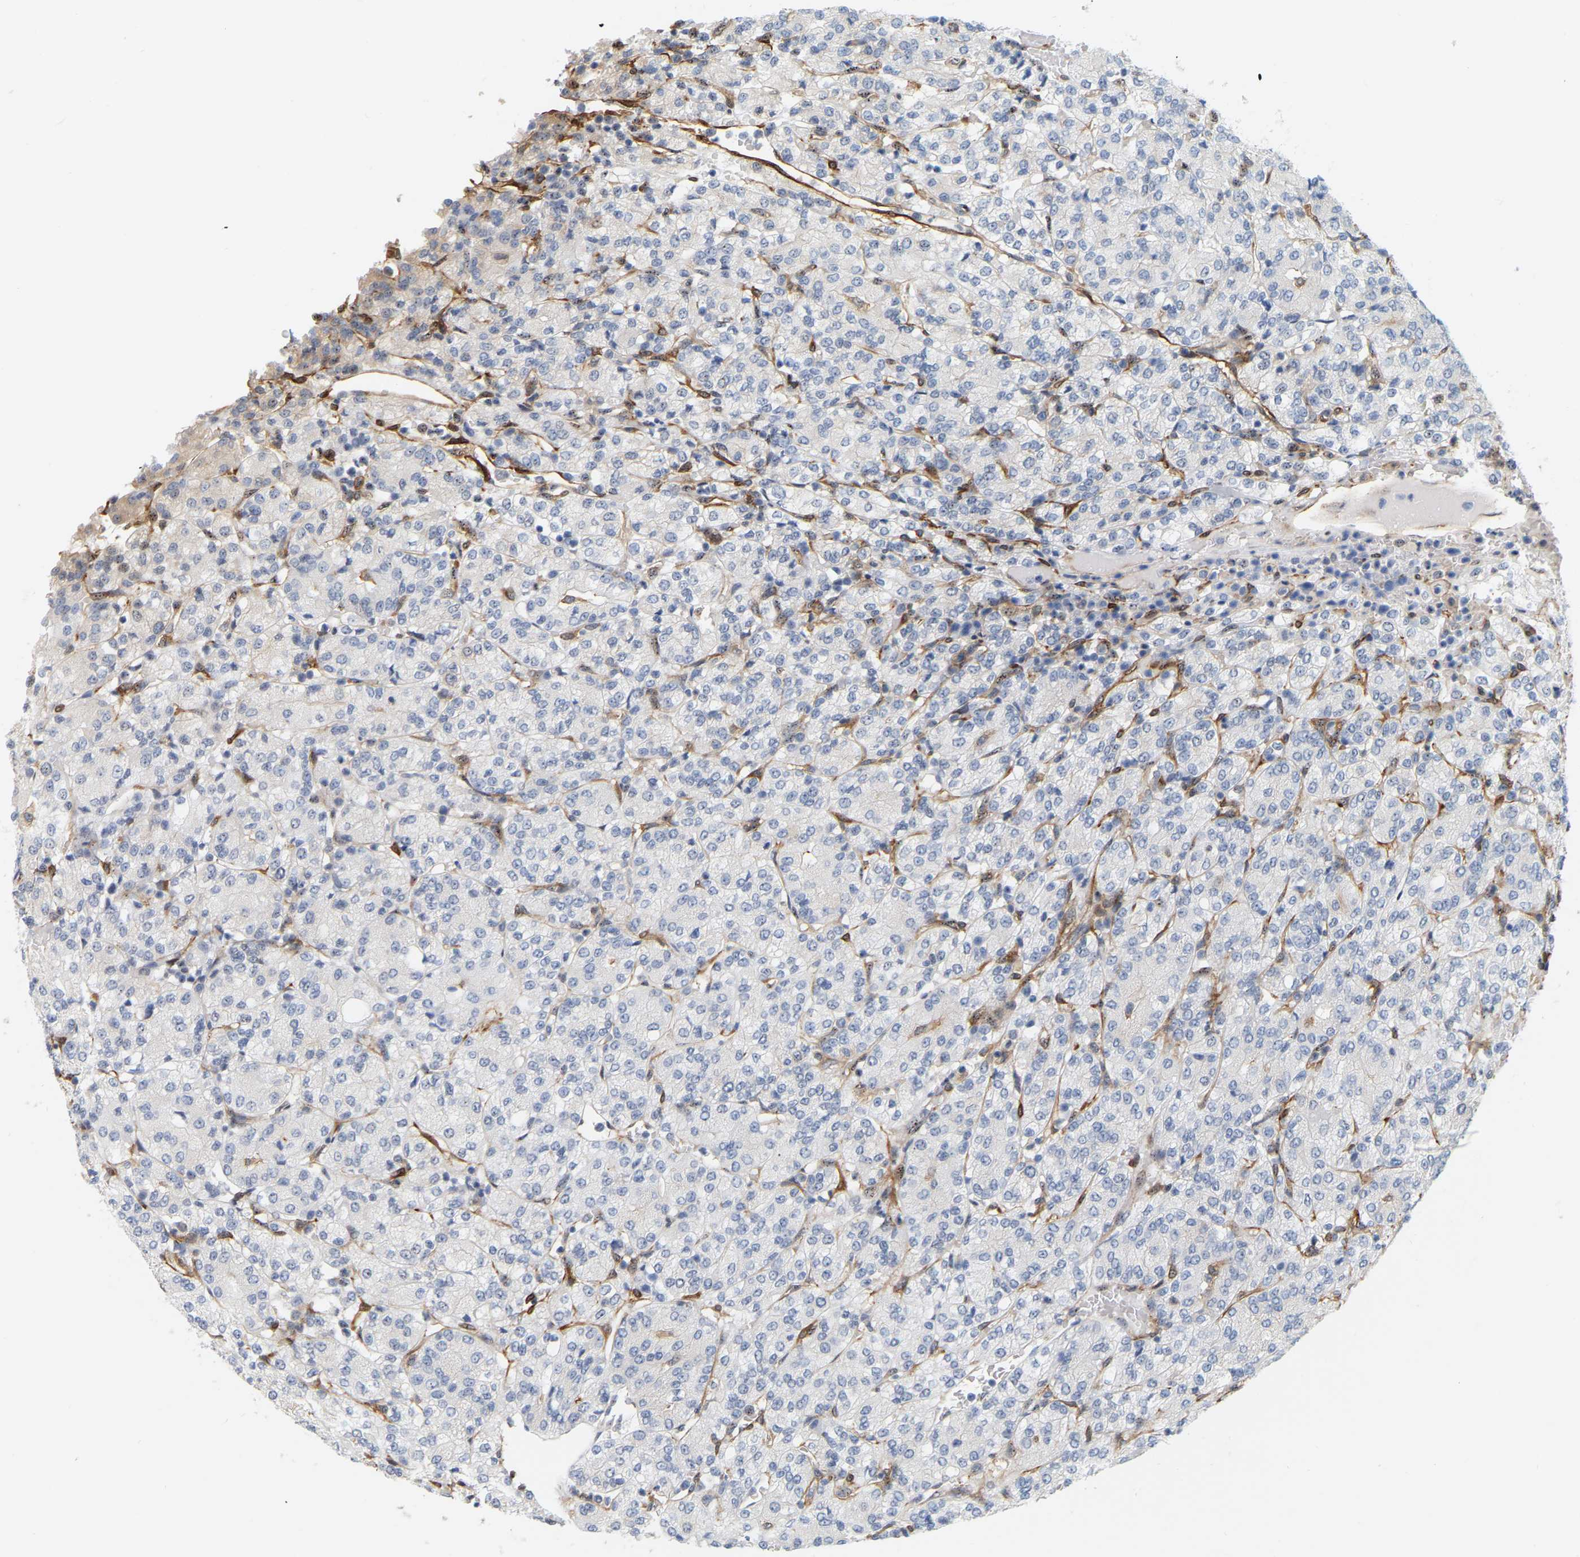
{"staining": {"intensity": "negative", "quantity": "none", "location": "none"}, "tissue": "renal cancer", "cell_type": "Tumor cells", "image_type": "cancer", "snomed": [{"axis": "morphology", "description": "Adenocarcinoma, NOS"}, {"axis": "topography", "description": "Kidney"}], "caption": "The histopathology image shows no significant positivity in tumor cells of adenocarcinoma (renal).", "gene": "RAPH1", "patient": {"sex": "male", "age": 77}}